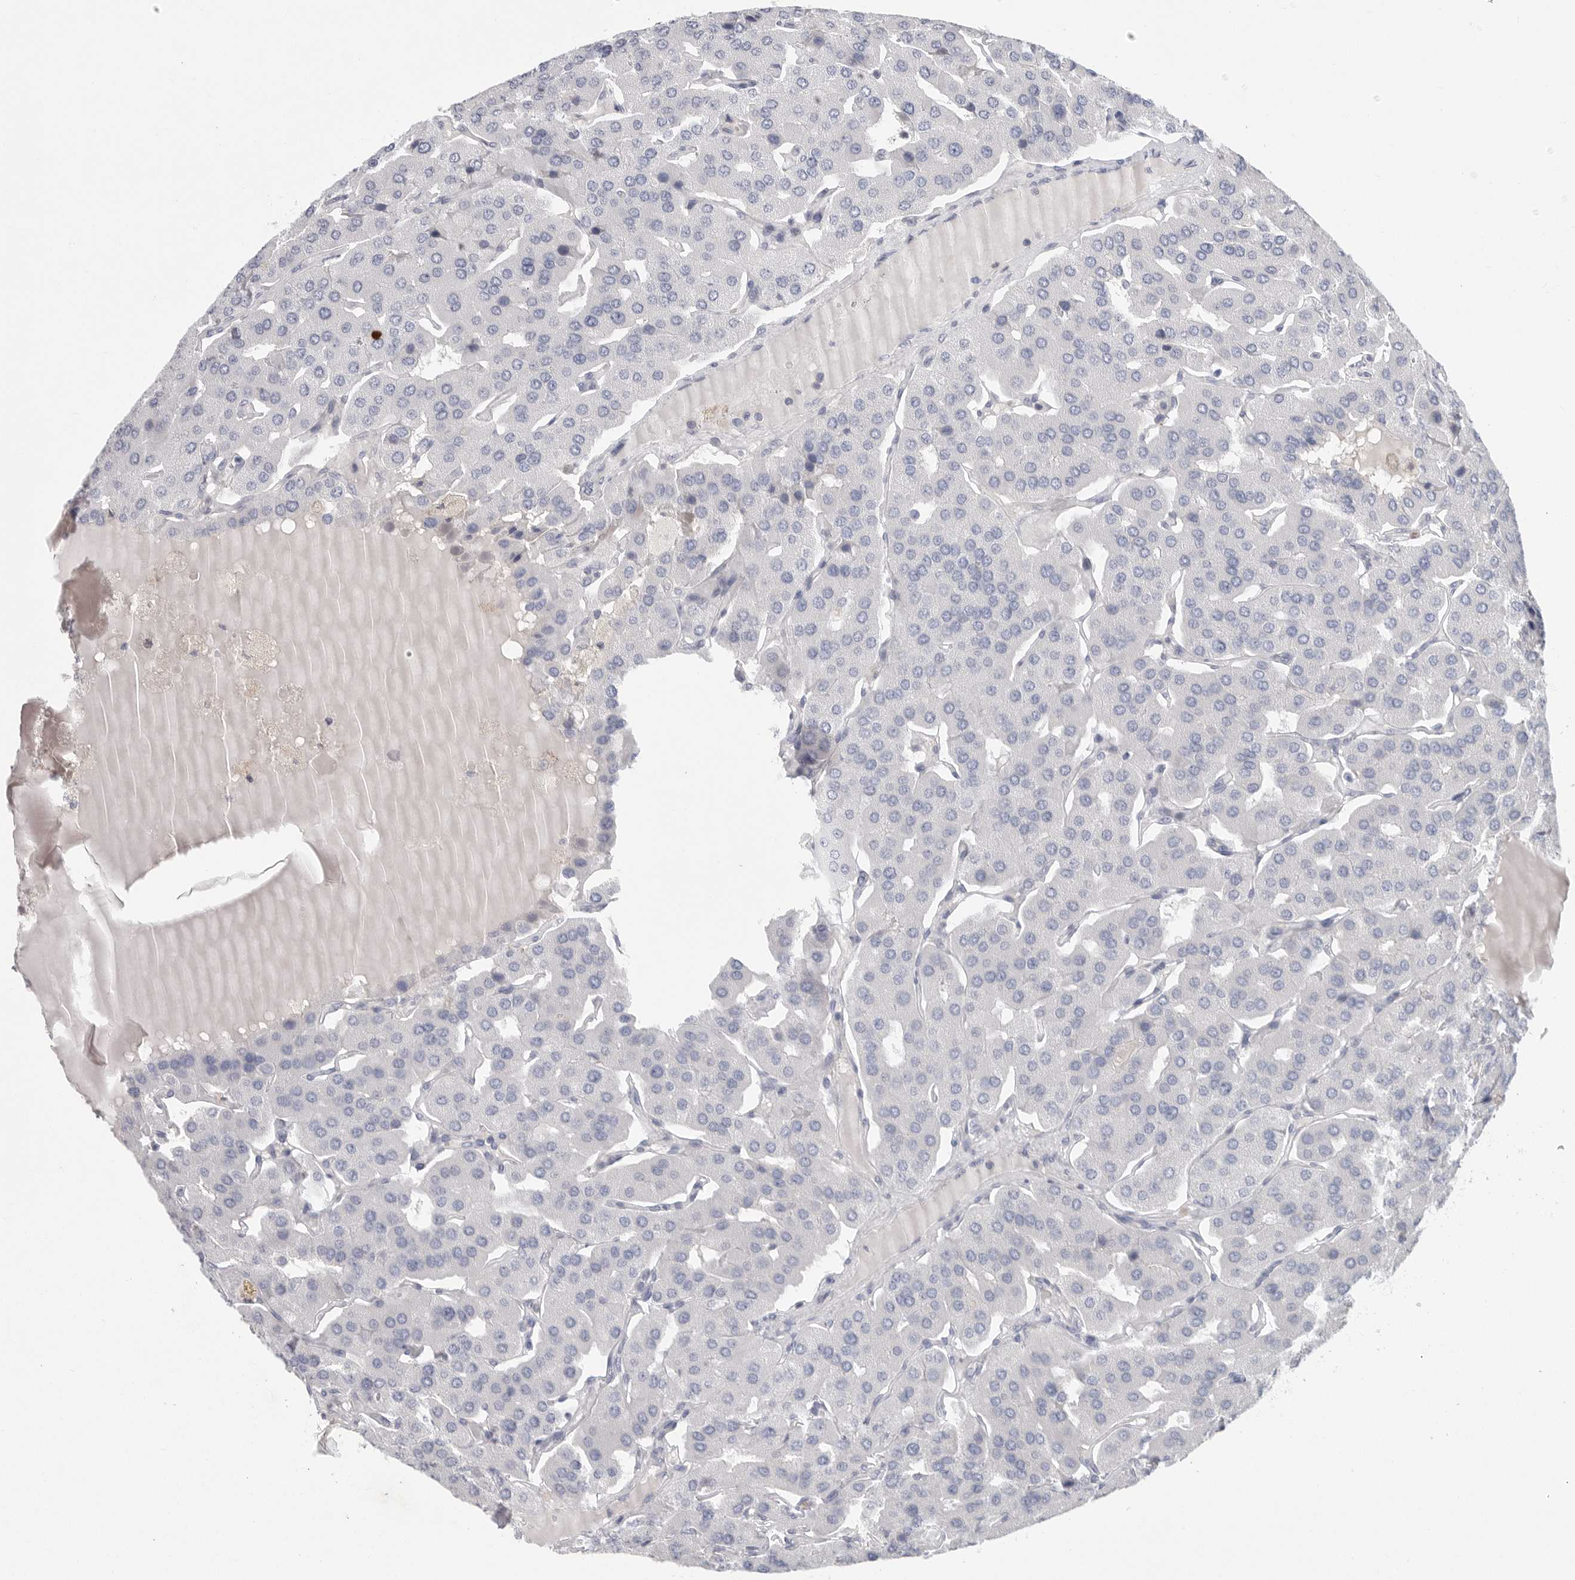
{"staining": {"intensity": "negative", "quantity": "none", "location": "none"}, "tissue": "parathyroid gland", "cell_type": "Glandular cells", "image_type": "normal", "snomed": [{"axis": "morphology", "description": "Normal tissue, NOS"}, {"axis": "morphology", "description": "Adenoma, NOS"}, {"axis": "topography", "description": "Parathyroid gland"}], "caption": "Glandular cells show no significant positivity in unremarkable parathyroid gland. (Stains: DAB (3,3'-diaminobenzidine) immunohistochemistry (IHC) with hematoxylin counter stain, Microscopy: brightfield microscopy at high magnification).", "gene": "CAMK2B", "patient": {"sex": "female", "age": 86}}